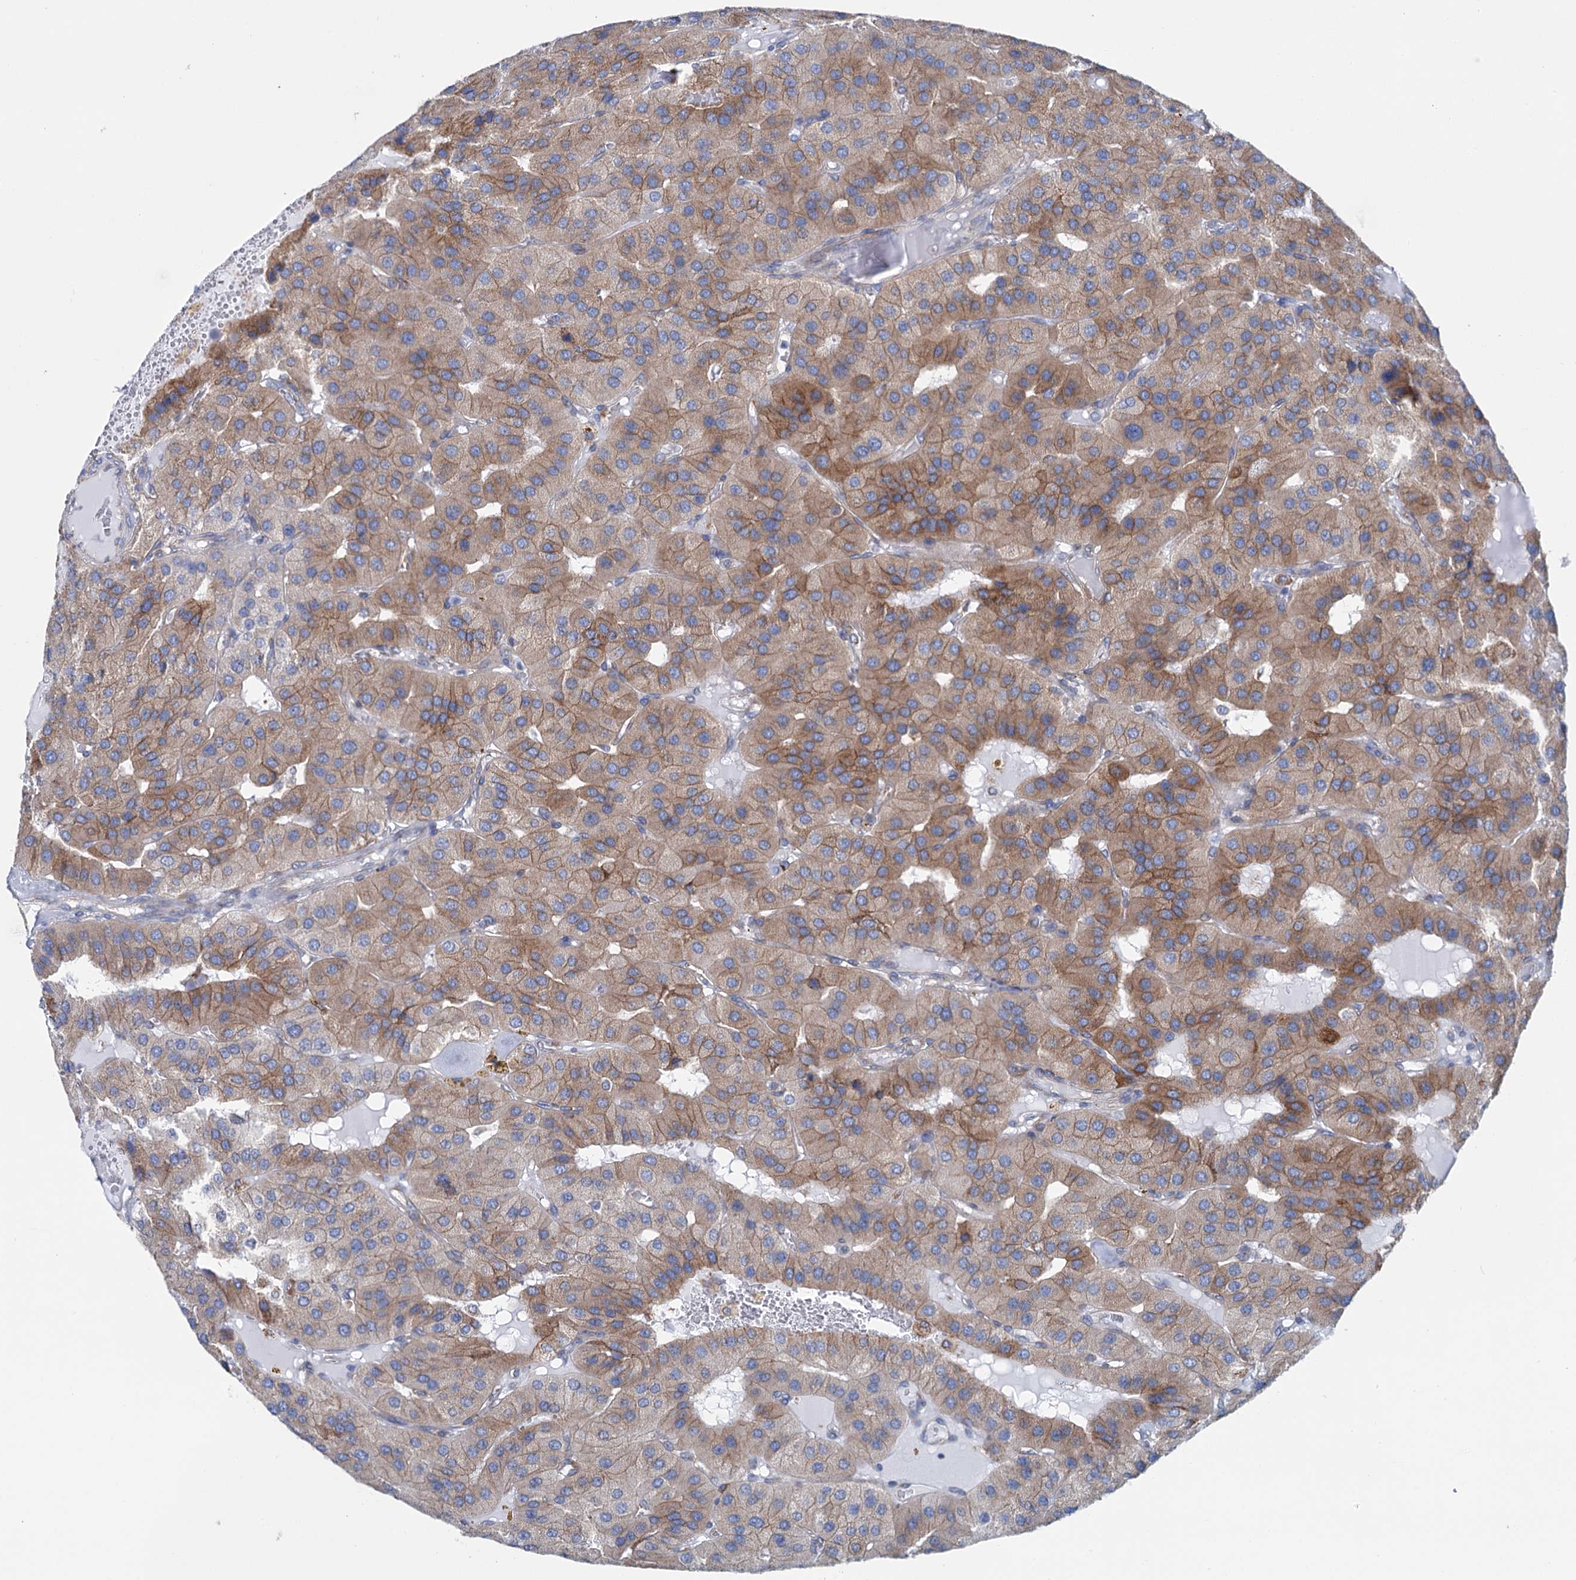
{"staining": {"intensity": "moderate", "quantity": ">75%", "location": "cytoplasmic/membranous"}, "tissue": "parathyroid gland", "cell_type": "Glandular cells", "image_type": "normal", "snomed": [{"axis": "morphology", "description": "Normal tissue, NOS"}, {"axis": "morphology", "description": "Adenoma, NOS"}, {"axis": "topography", "description": "Parathyroid gland"}], "caption": "Immunohistochemistry (IHC) micrograph of normal parathyroid gland: human parathyroid gland stained using IHC displays medium levels of moderate protein expression localized specifically in the cytoplasmic/membranous of glandular cells, appearing as a cytoplasmic/membranous brown color.", "gene": "SHE", "patient": {"sex": "female", "age": 86}}